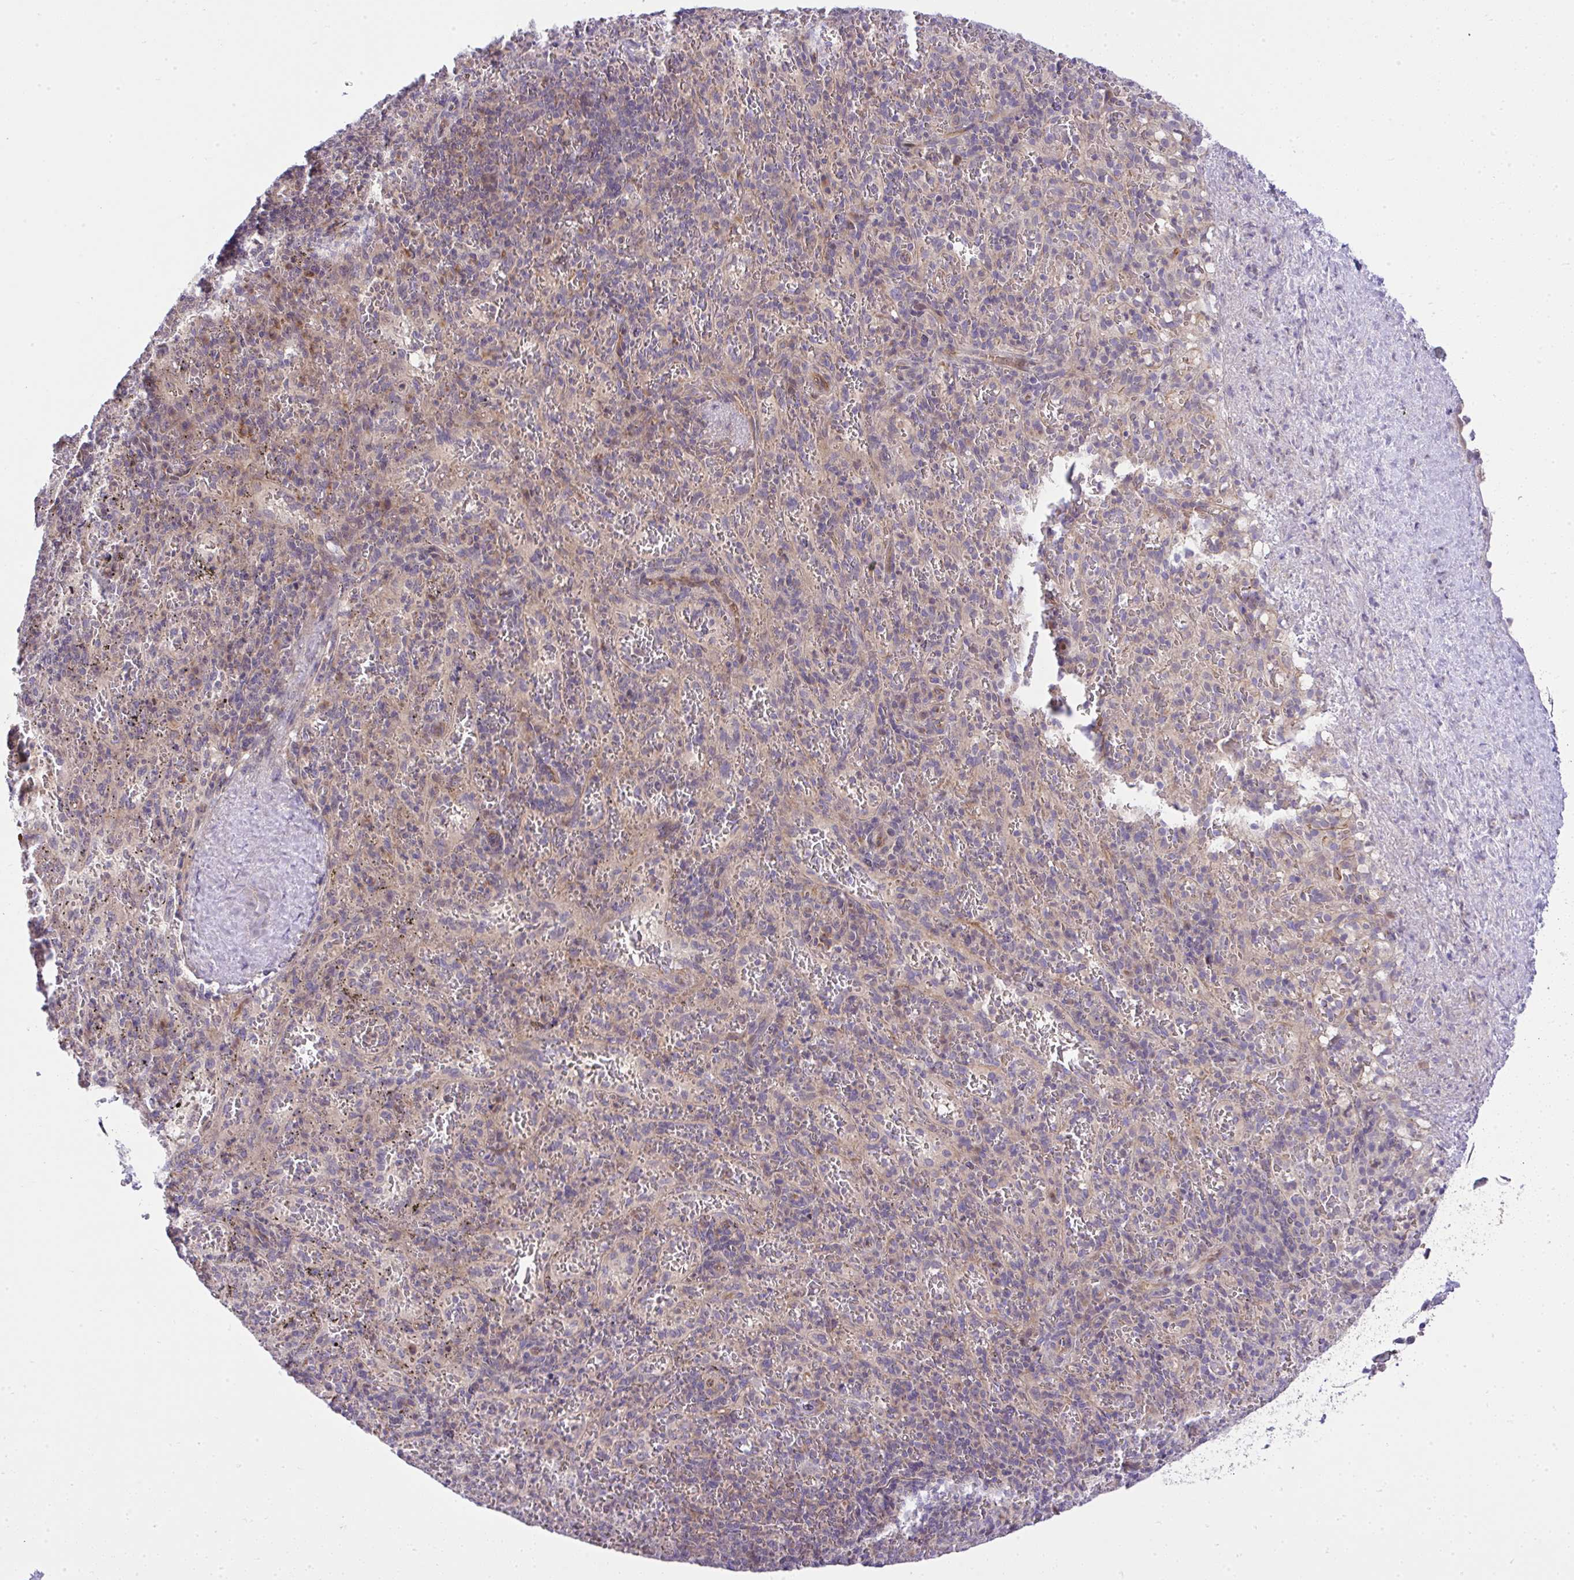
{"staining": {"intensity": "weak", "quantity": "<25%", "location": "cytoplasmic/membranous"}, "tissue": "spleen", "cell_type": "Cells in red pulp", "image_type": "normal", "snomed": [{"axis": "morphology", "description": "Normal tissue, NOS"}, {"axis": "topography", "description": "Spleen"}], "caption": "Immunohistochemical staining of unremarkable spleen shows no significant staining in cells in red pulp.", "gene": "CHIA", "patient": {"sex": "male", "age": 57}}